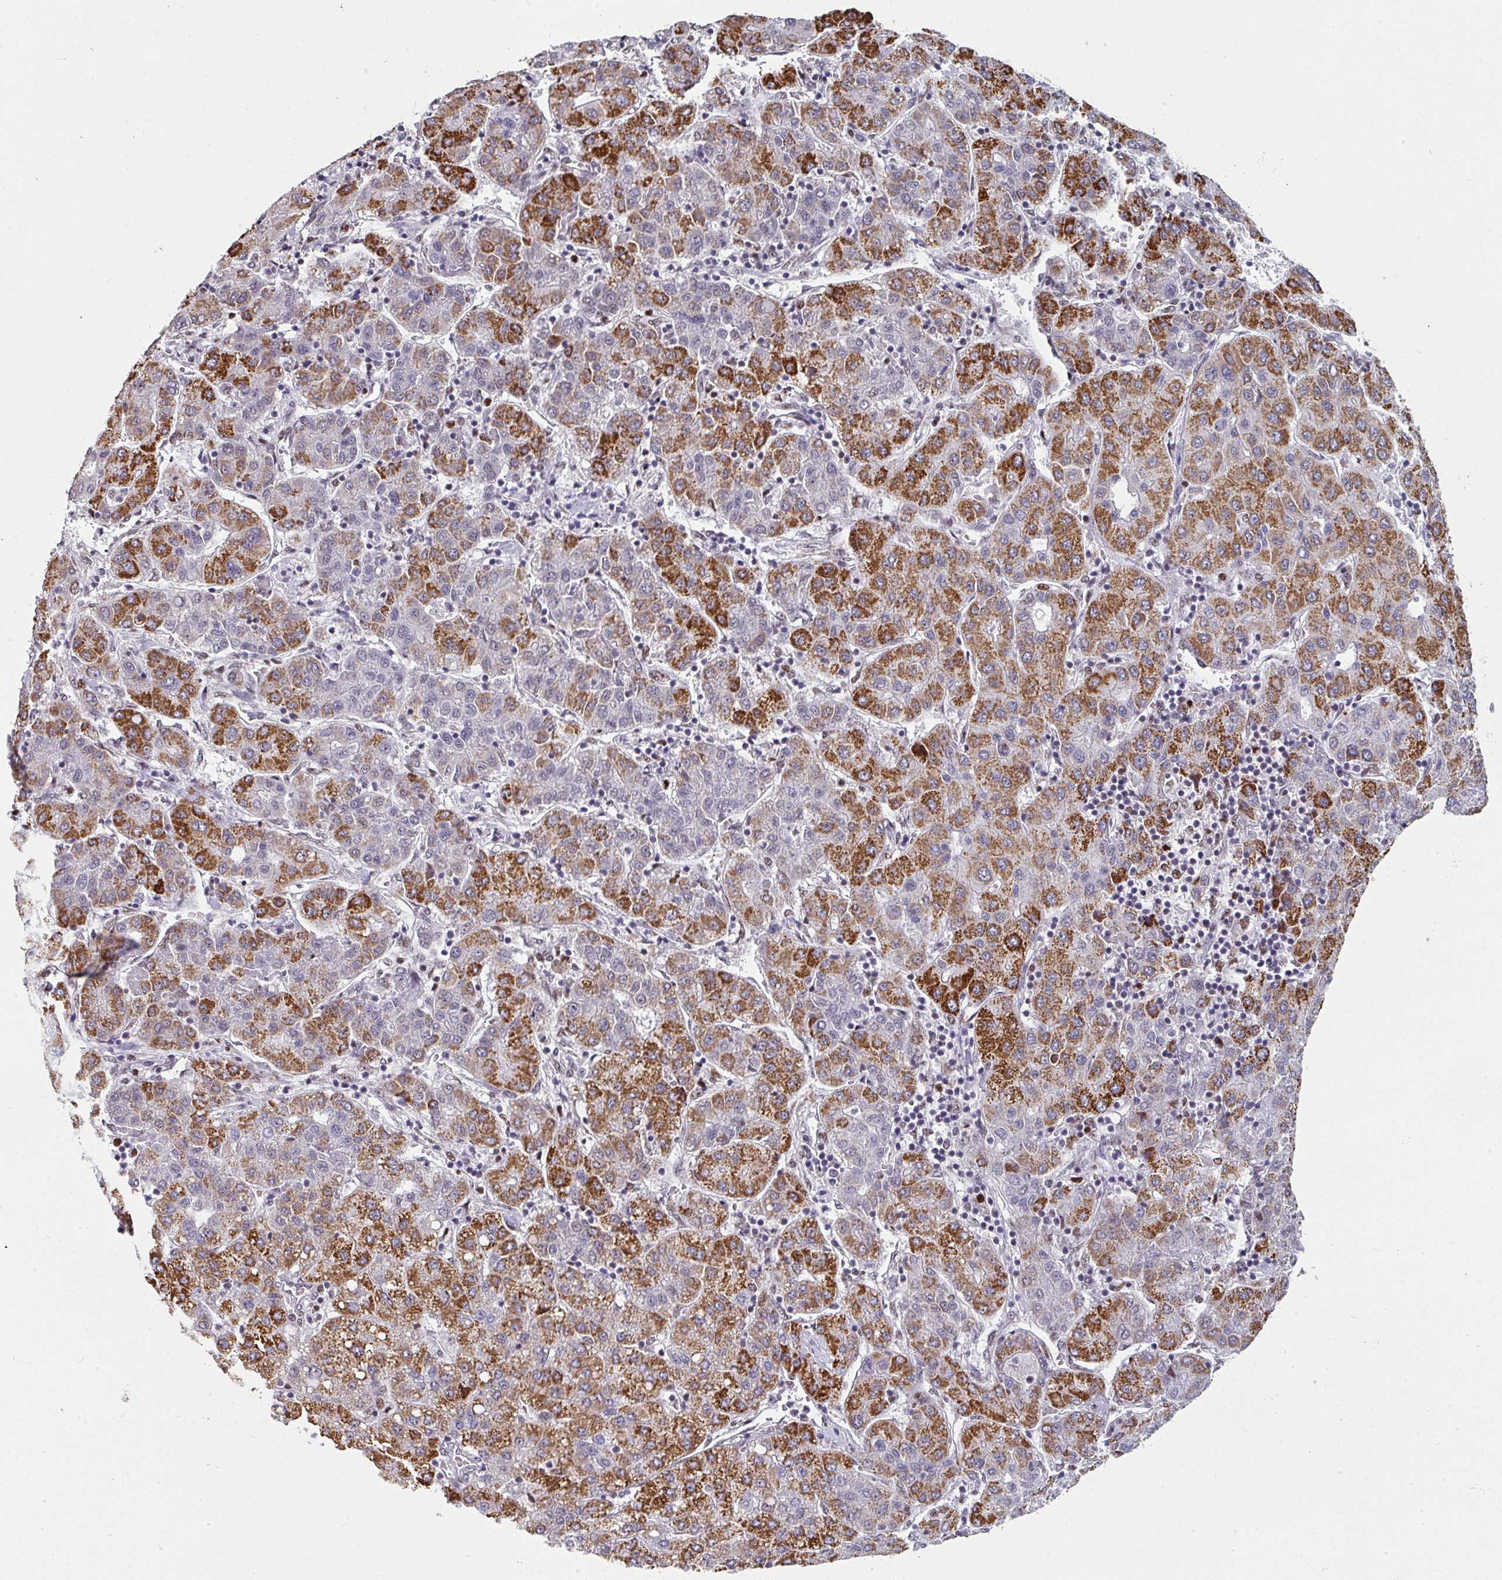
{"staining": {"intensity": "strong", "quantity": "25%-75%", "location": "cytoplasmic/membranous"}, "tissue": "liver cancer", "cell_type": "Tumor cells", "image_type": "cancer", "snomed": [{"axis": "morphology", "description": "Carcinoma, Hepatocellular, NOS"}, {"axis": "topography", "description": "Liver"}], "caption": "Protein analysis of liver hepatocellular carcinoma tissue demonstrates strong cytoplasmic/membranous positivity in approximately 25%-75% of tumor cells.", "gene": "RAD50", "patient": {"sex": "male", "age": 65}}